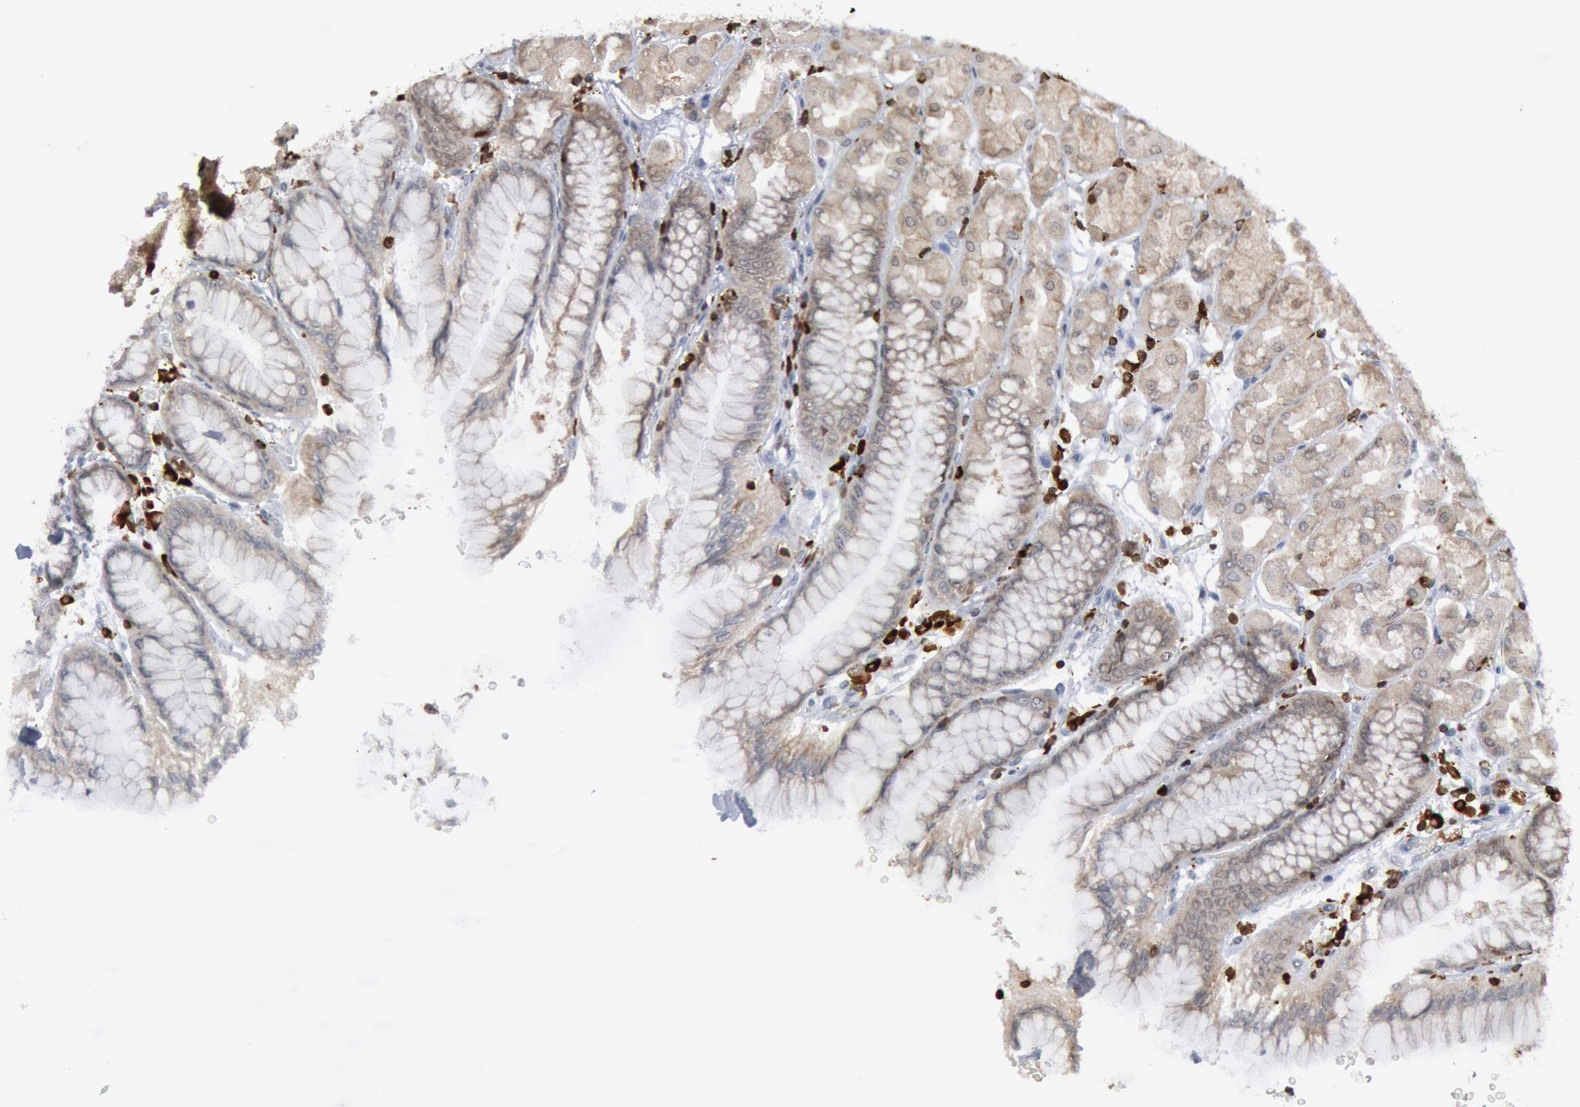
{"staining": {"intensity": "weak", "quantity": ">75%", "location": "cytoplasmic/membranous"}, "tissue": "stomach", "cell_type": "Glandular cells", "image_type": "normal", "snomed": [{"axis": "morphology", "description": "Normal tissue, NOS"}, {"axis": "topography", "description": "Stomach, upper"}], "caption": "Immunohistochemical staining of unremarkable human stomach shows low levels of weak cytoplasmic/membranous staining in about >75% of glandular cells.", "gene": "PTPN6", "patient": {"sex": "female", "age": 56}}